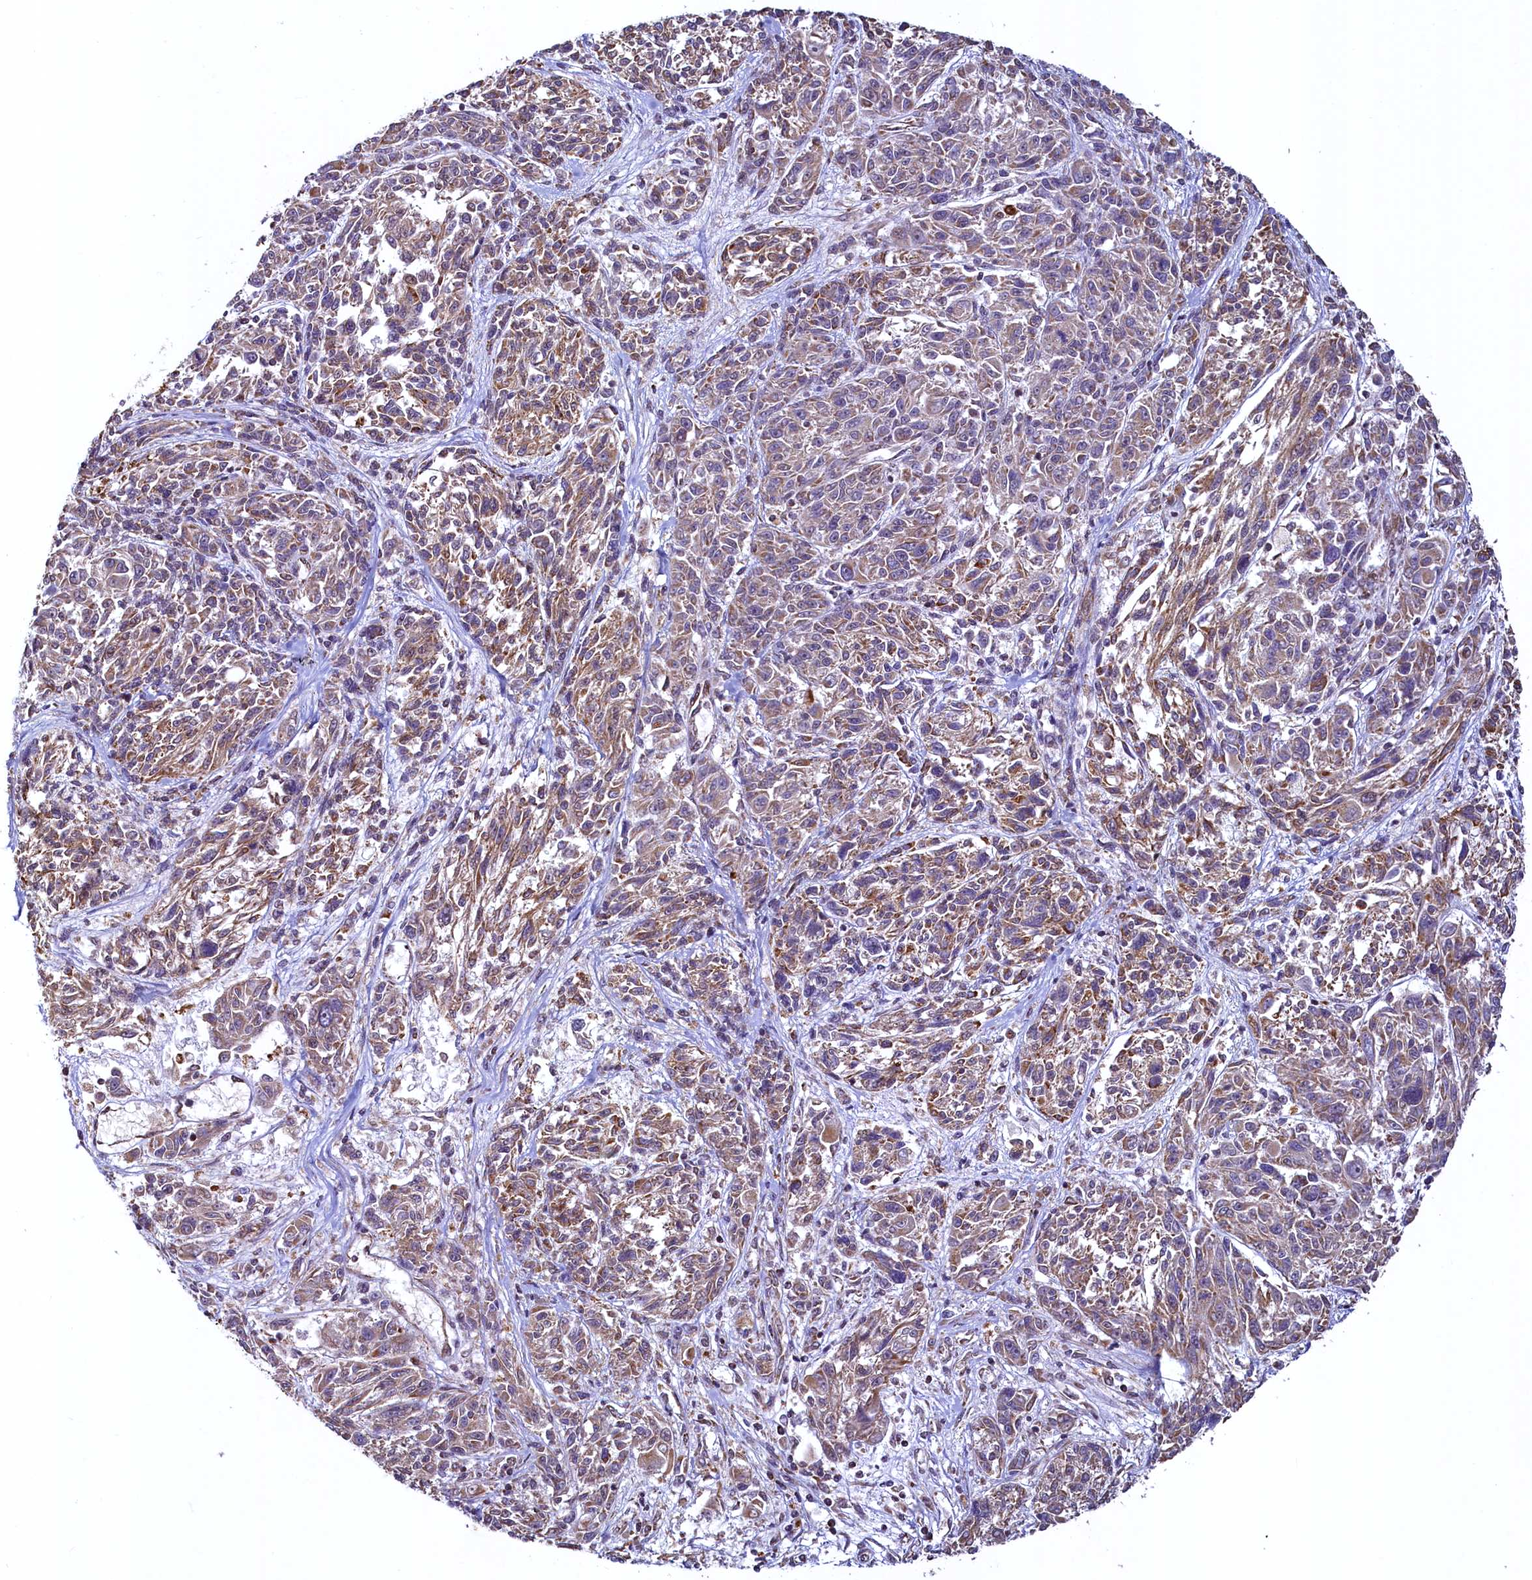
{"staining": {"intensity": "weak", "quantity": ">75%", "location": "cytoplasmic/membranous"}, "tissue": "melanoma", "cell_type": "Tumor cells", "image_type": "cancer", "snomed": [{"axis": "morphology", "description": "Malignant melanoma, NOS"}, {"axis": "topography", "description": "Skin"}], "caption": "Protein expression analysis of human malignant melanoma reveals weak cytoplasmic/membranous positivity in about >75% of tumor cells. The staining was performed using DAB (3,3'-diaminobenzidine) to visualize the protein expression in brown, while the nuclei were stained in blue with hematoxylin (Magnification: 20x).", "gene": "ZNF577", "patient": {"sex": "male", "age": 53}}